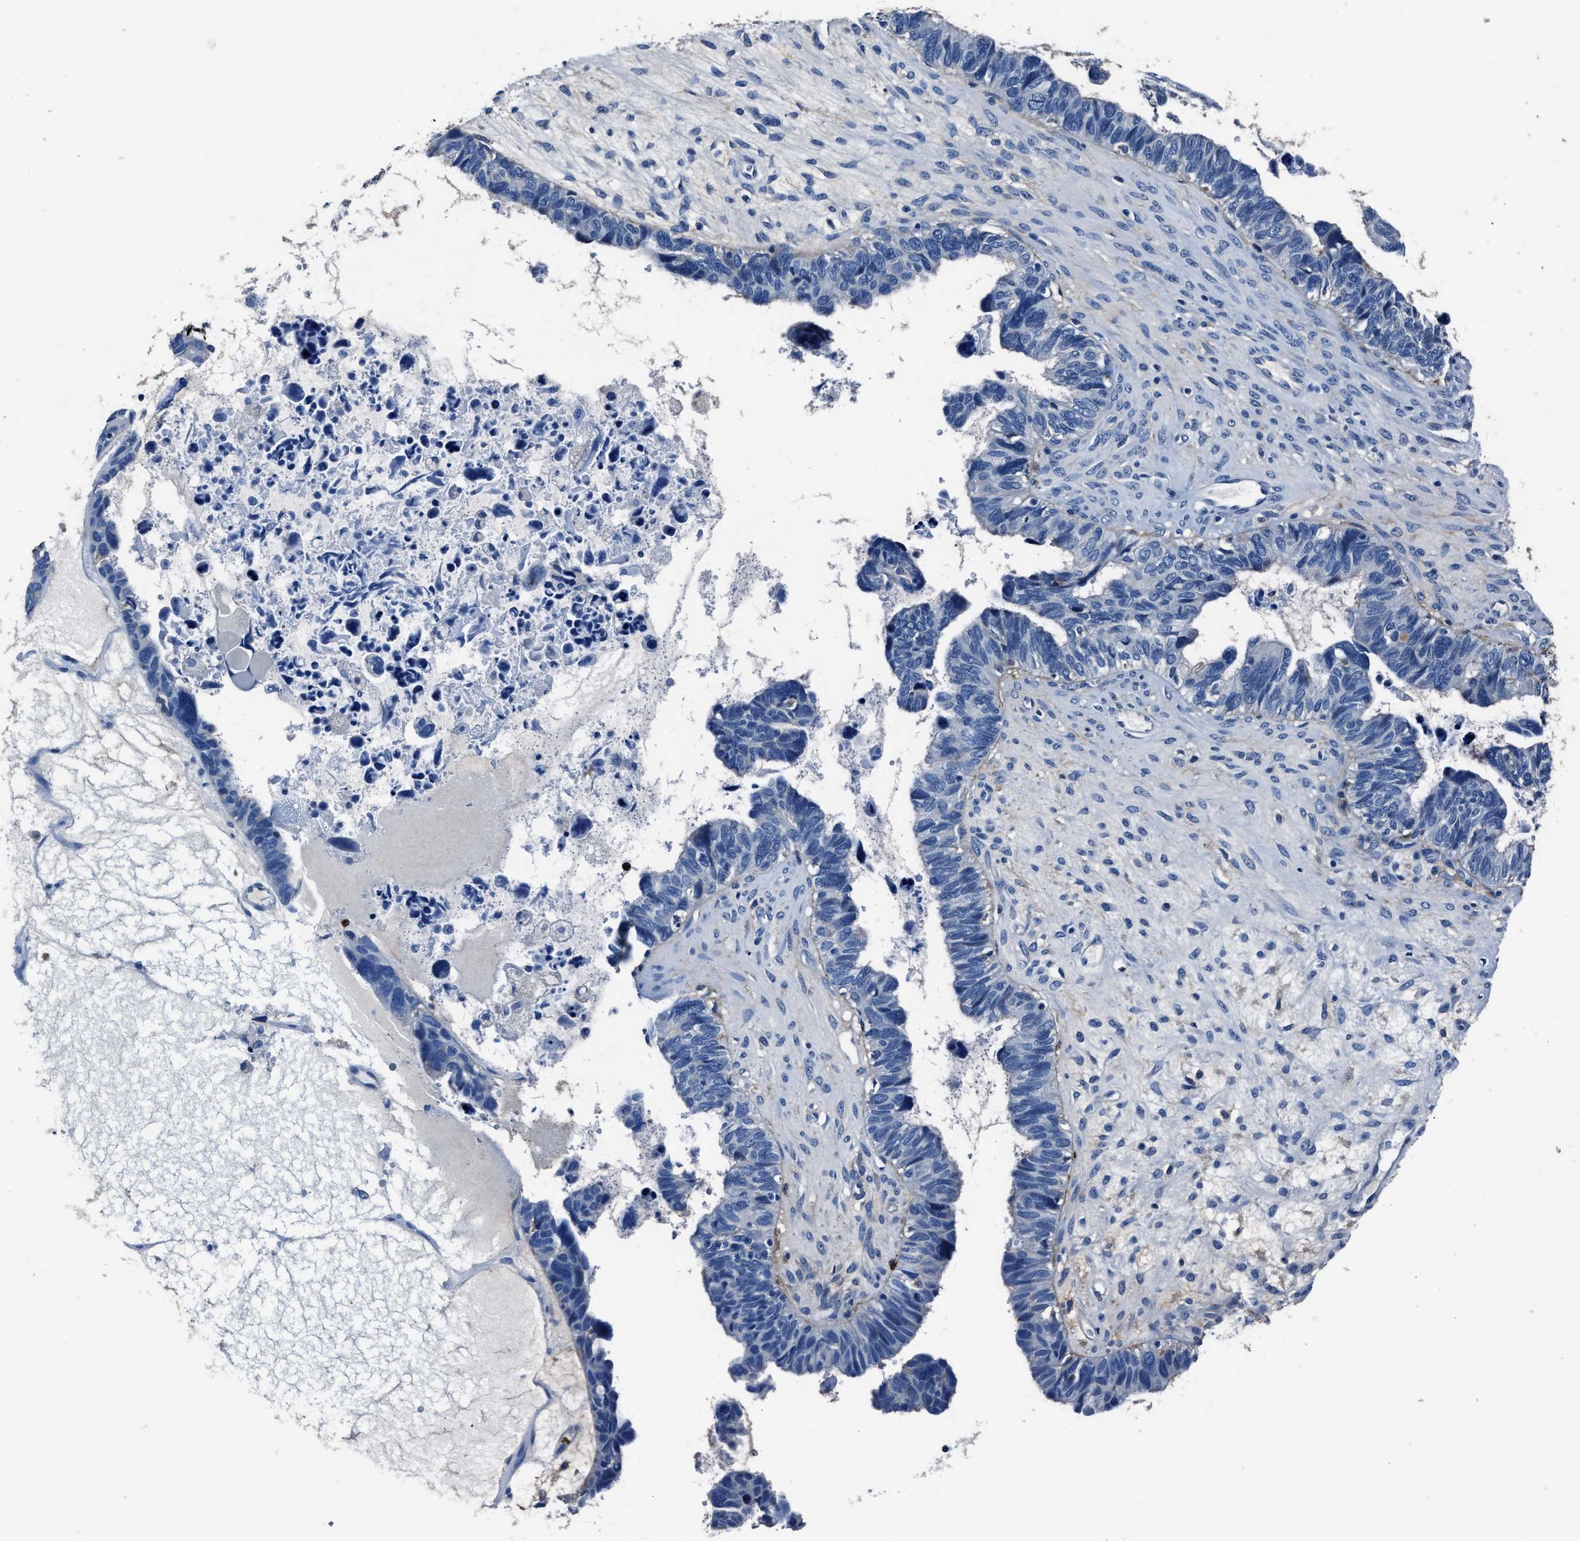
{"staining": {"intensity": "negative", "quantity": "none", "location": "none"}, "tissue": "ovarian cancer", "cell_type": "Tumor cells", "image_type": "cancer", "snomed": [{"axis": "morphology", "description": "Cystadenocarcinoma, serous, NOS"}, {"axis": "topography", "description": "Ovary"}], "caption": "This is an IHC micrograph of ovarian serous cystadenocarcinoma. There is no staining in tumor cells.", "gene": "FGL2", "patient": {"sex": "female", "age": 79}}